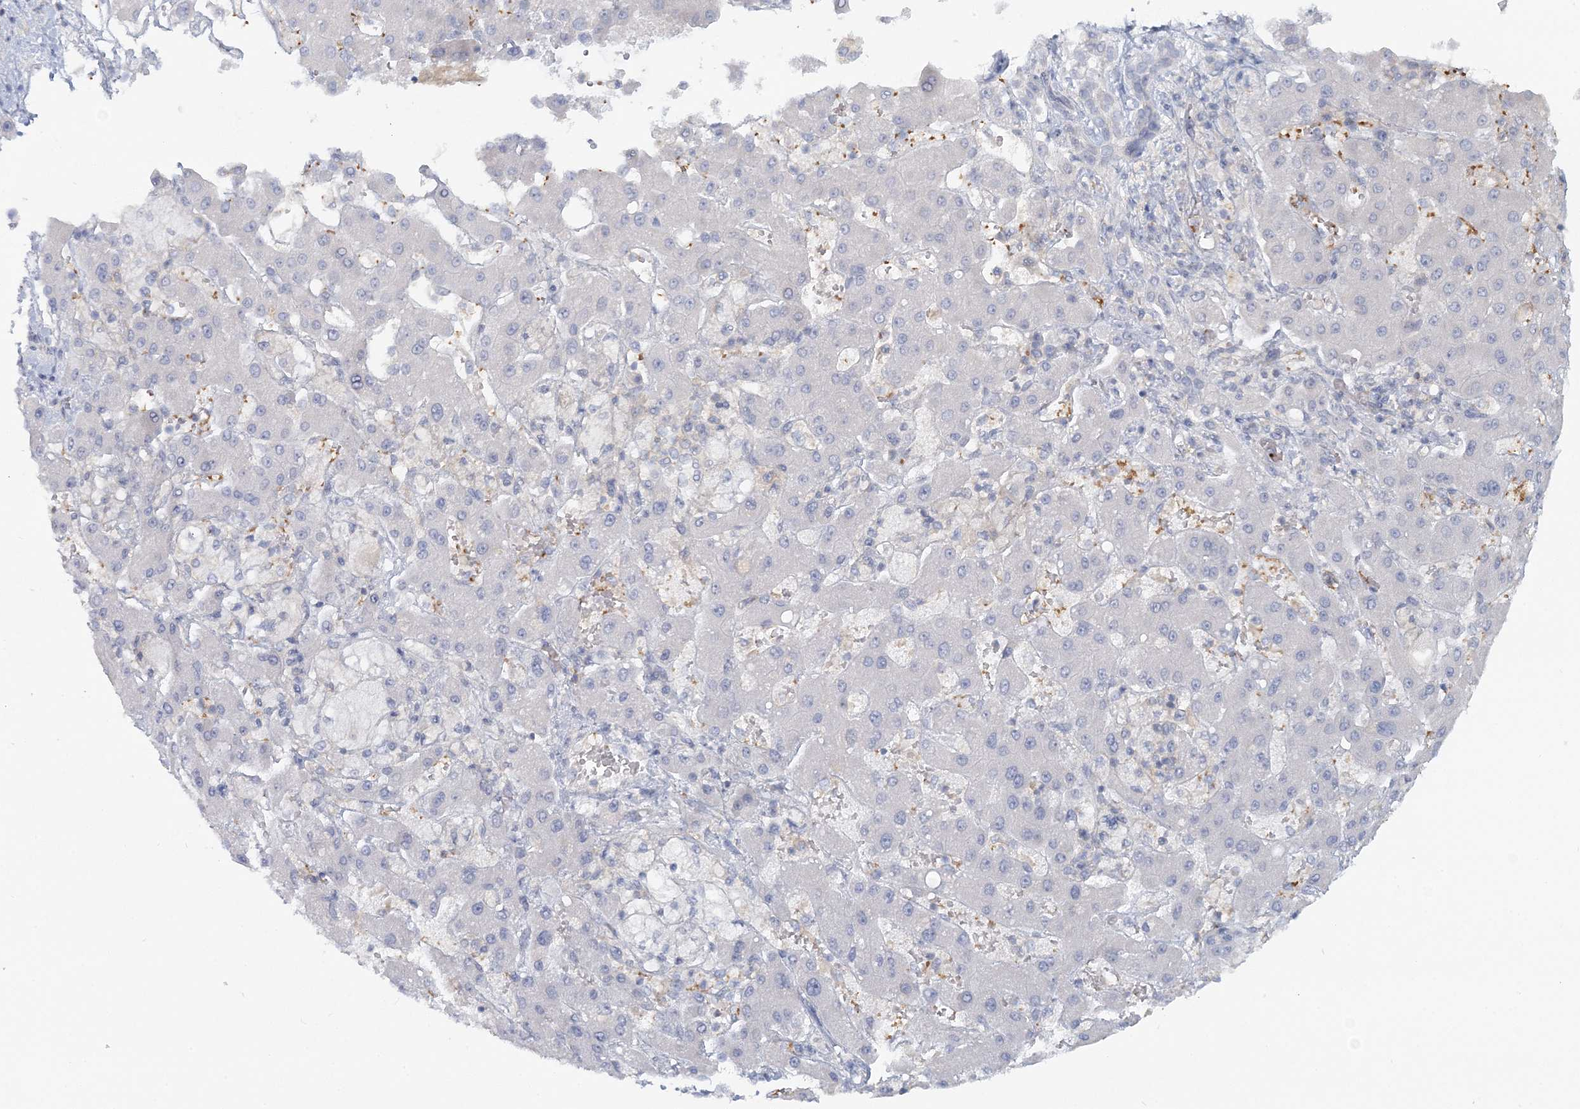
{"staining": {"intensity": "negative", "quantity": "none", "location": "none"}, "tissue": "liver cancer", "cell_type": "Tumor cells", "image_type": "cancer", "snomed": [{"axis": "morphology", "description": "Cholangiocarcinoma"}, {"axis": "topography", "description": "Liver"}], "caption": "An image of cholangiocarcinoma (liver) stained for a protein demonstrates no brown staining in tumor cells.", "gene": "CUEDC2", "patient": {"sex": "male", "age": 50}}